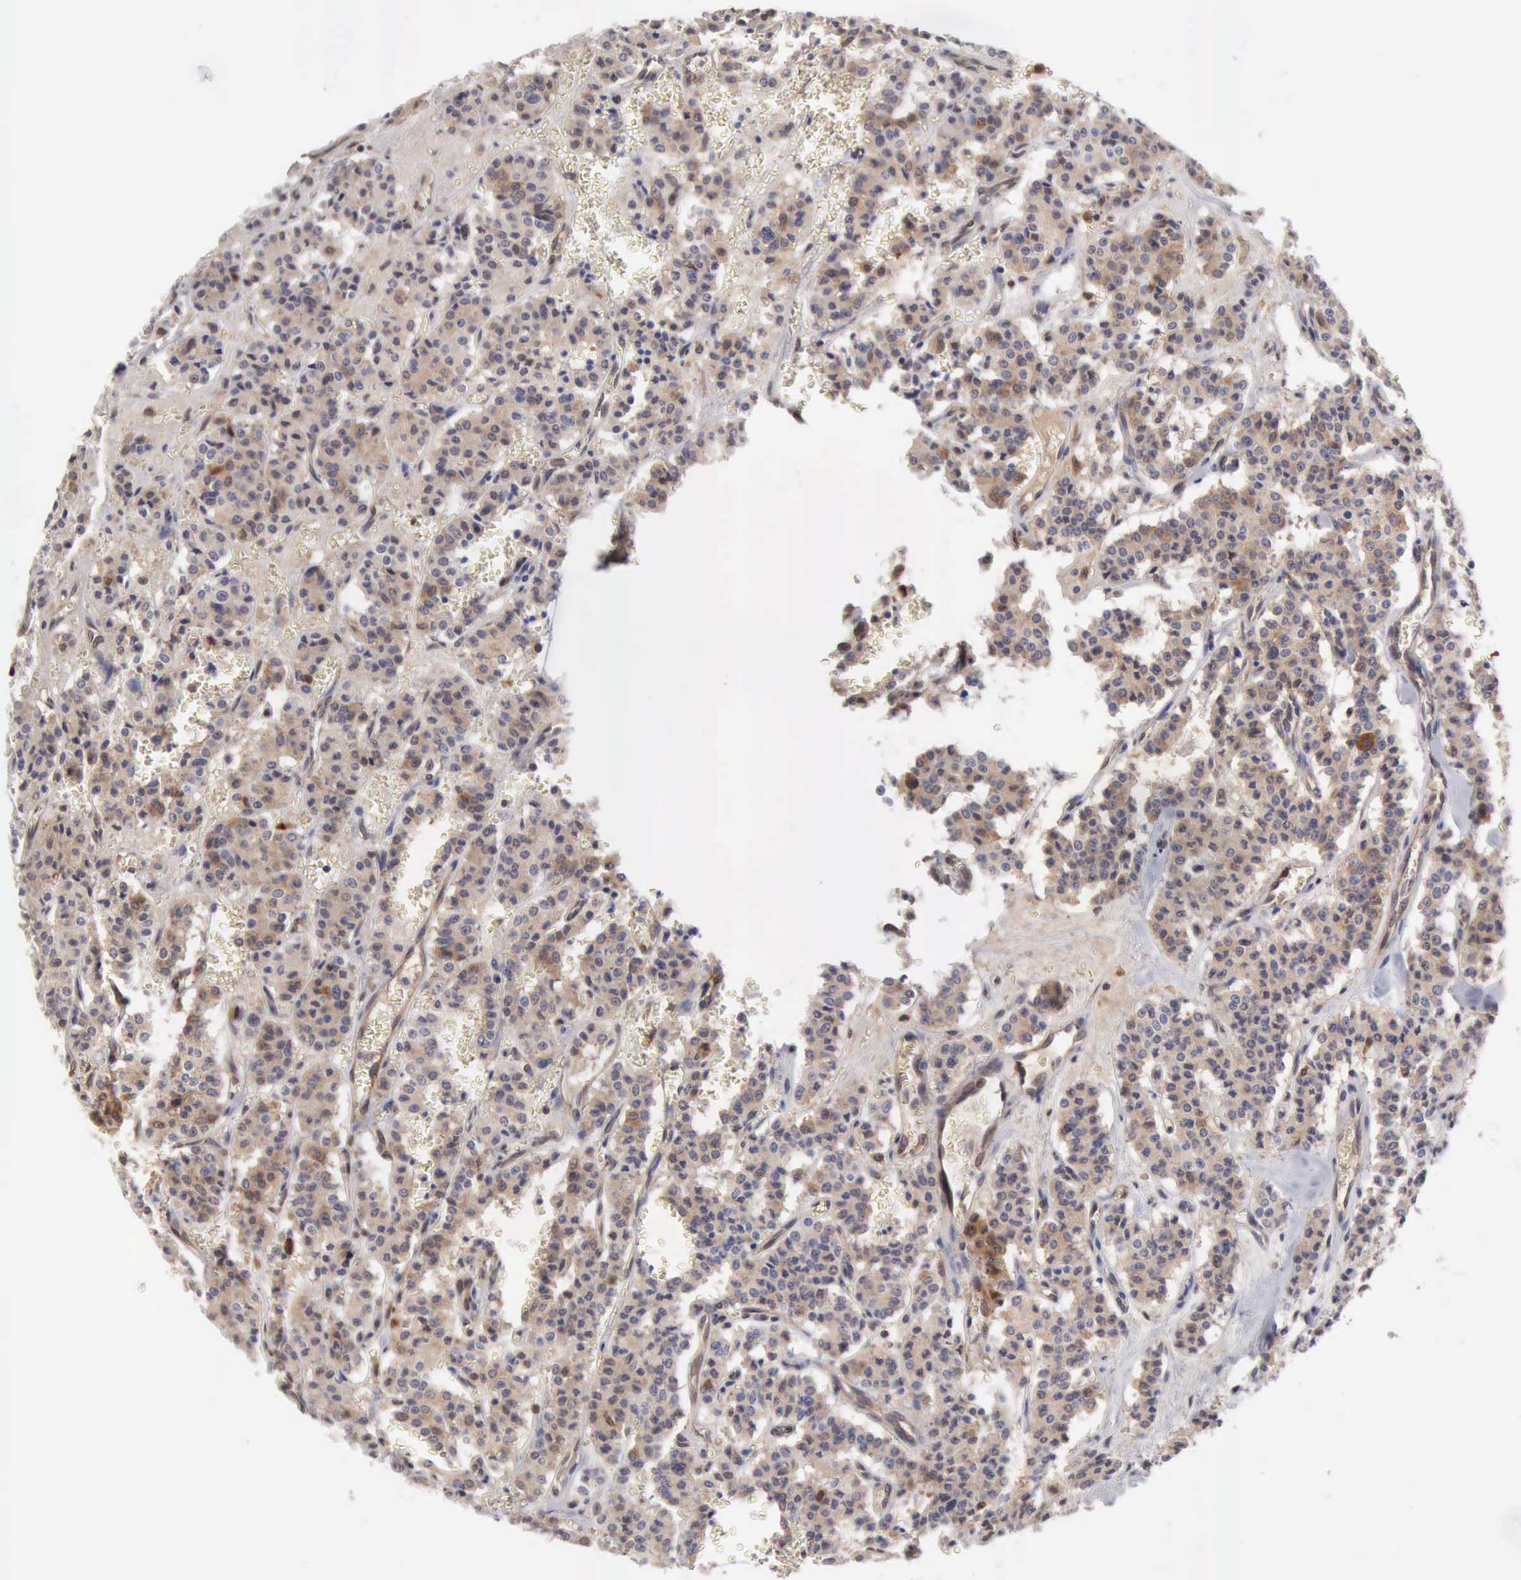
{"staining": {"intensity": "weak", "quantity": ">75%", "location": "cytoplasmic/membranous"}, "tissue": "carcinoid", "cell_type": "Tumor cells", "image_type": "cancer", "snomed": [{"axis": "morphology", "description": "Carcinoid, malignant, NOS"}, {"axis": "topography", "description": "Bronchus"}], "caption": "A photomicrograph of human carcinoid (malignant) stained for a protein reveals weak cytoplasmic/membranous brown staining in tumor cells.", "gene": "APOL2", "patient": {"sex": "male", "age": 55}}